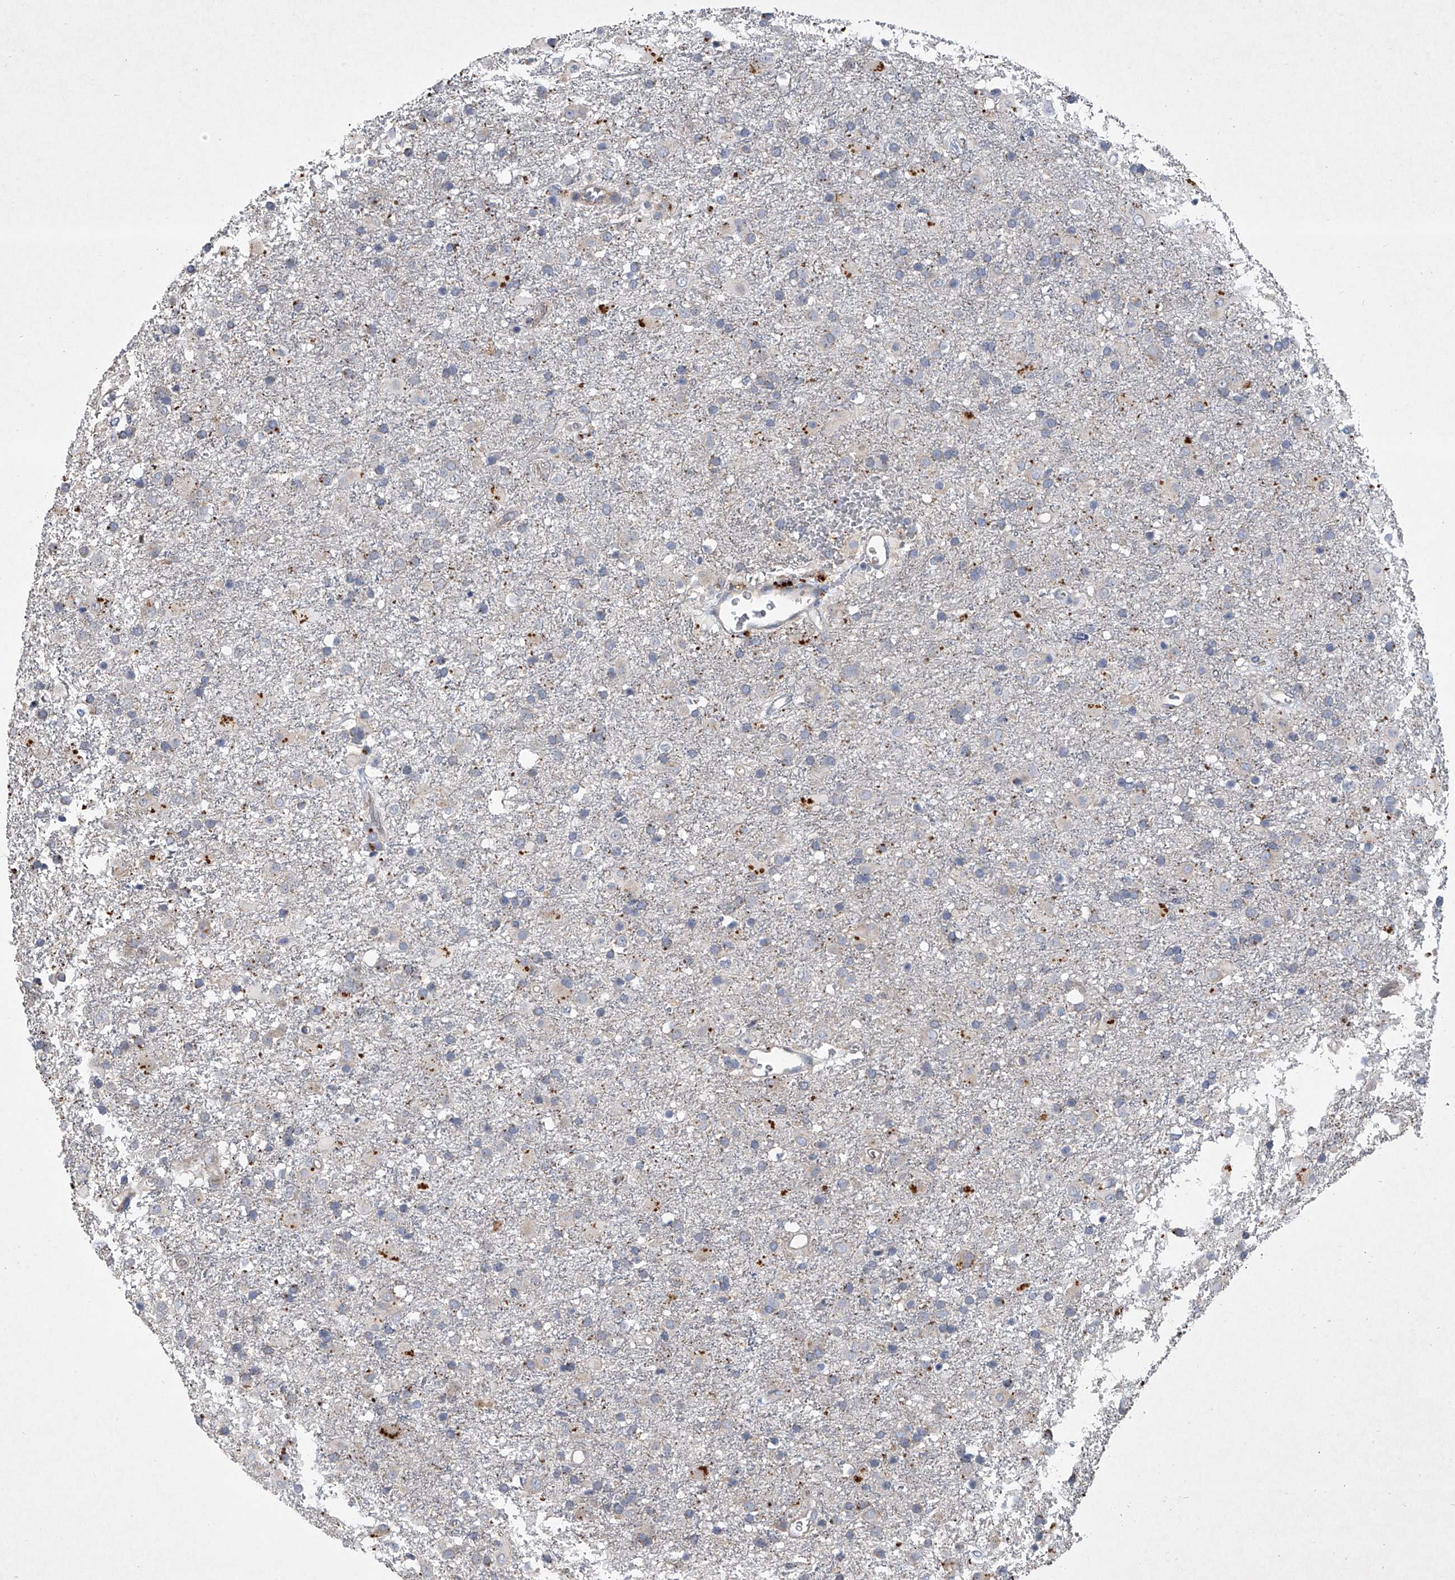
{"staining": {"intensity": "negative", "quantity": "none", "location": "none"}, "tissue": "glioma", "cell_type": "Tumor cells", "image_type": "cancer", "snomed": [{"axis": "morphology", "description": "Glioma, malignant, Low grade"}, {"axis": "topography", "description": "Brain"}], "caption": "Tumor cells are negative for brown protein staining in glioma. (Stains: DAB IHC with hematoxylin counter stain, Microscopy: brightfield microscopy at high magnification).", "gene": "DOCK9", "patient": {"sex": "male", "age": 65}}